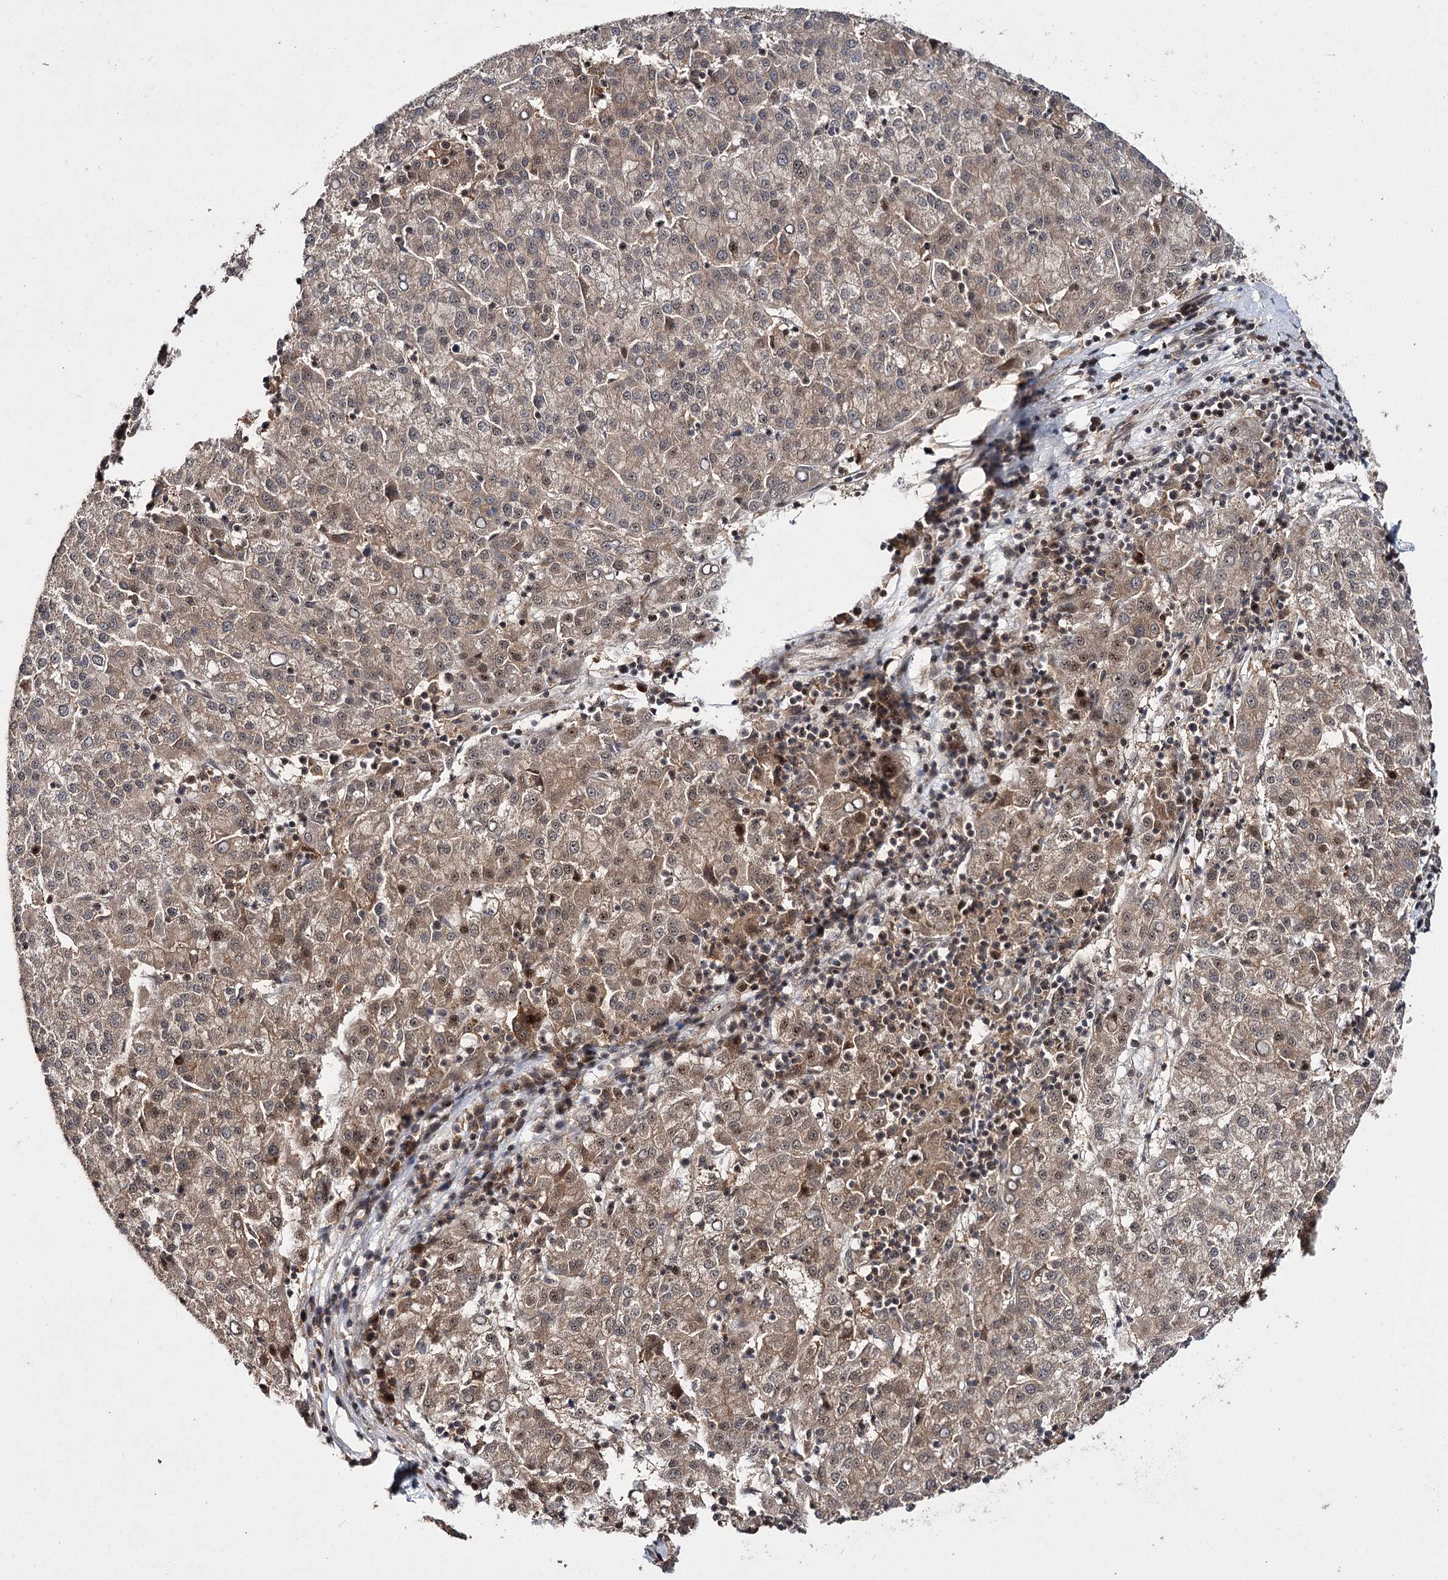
{"staining": {"intensity": "moderate", "quantity": ">75%", "location": "cytoplasmic/membranous,nuclear"}, "tissue": "liver cancer", "cell_type": "Tumor cells", "image_type": "cancer", "snomed": [{"axis": "morphology", "description": "Carcinoma, Hepatocellular, NOS"}, {"axis": "topography", "description": "Liver"}], "caption": "A micrograph showing moderate cytoplasmic/membranous and nuclear staining in approximately >75% of tumor cells in liver cancer (hepatocellular carcinoma), as visualized by brown immunohistochemical staining.", "gene": "MKNK2", "patient": {"sex": "female", "age": 58}}